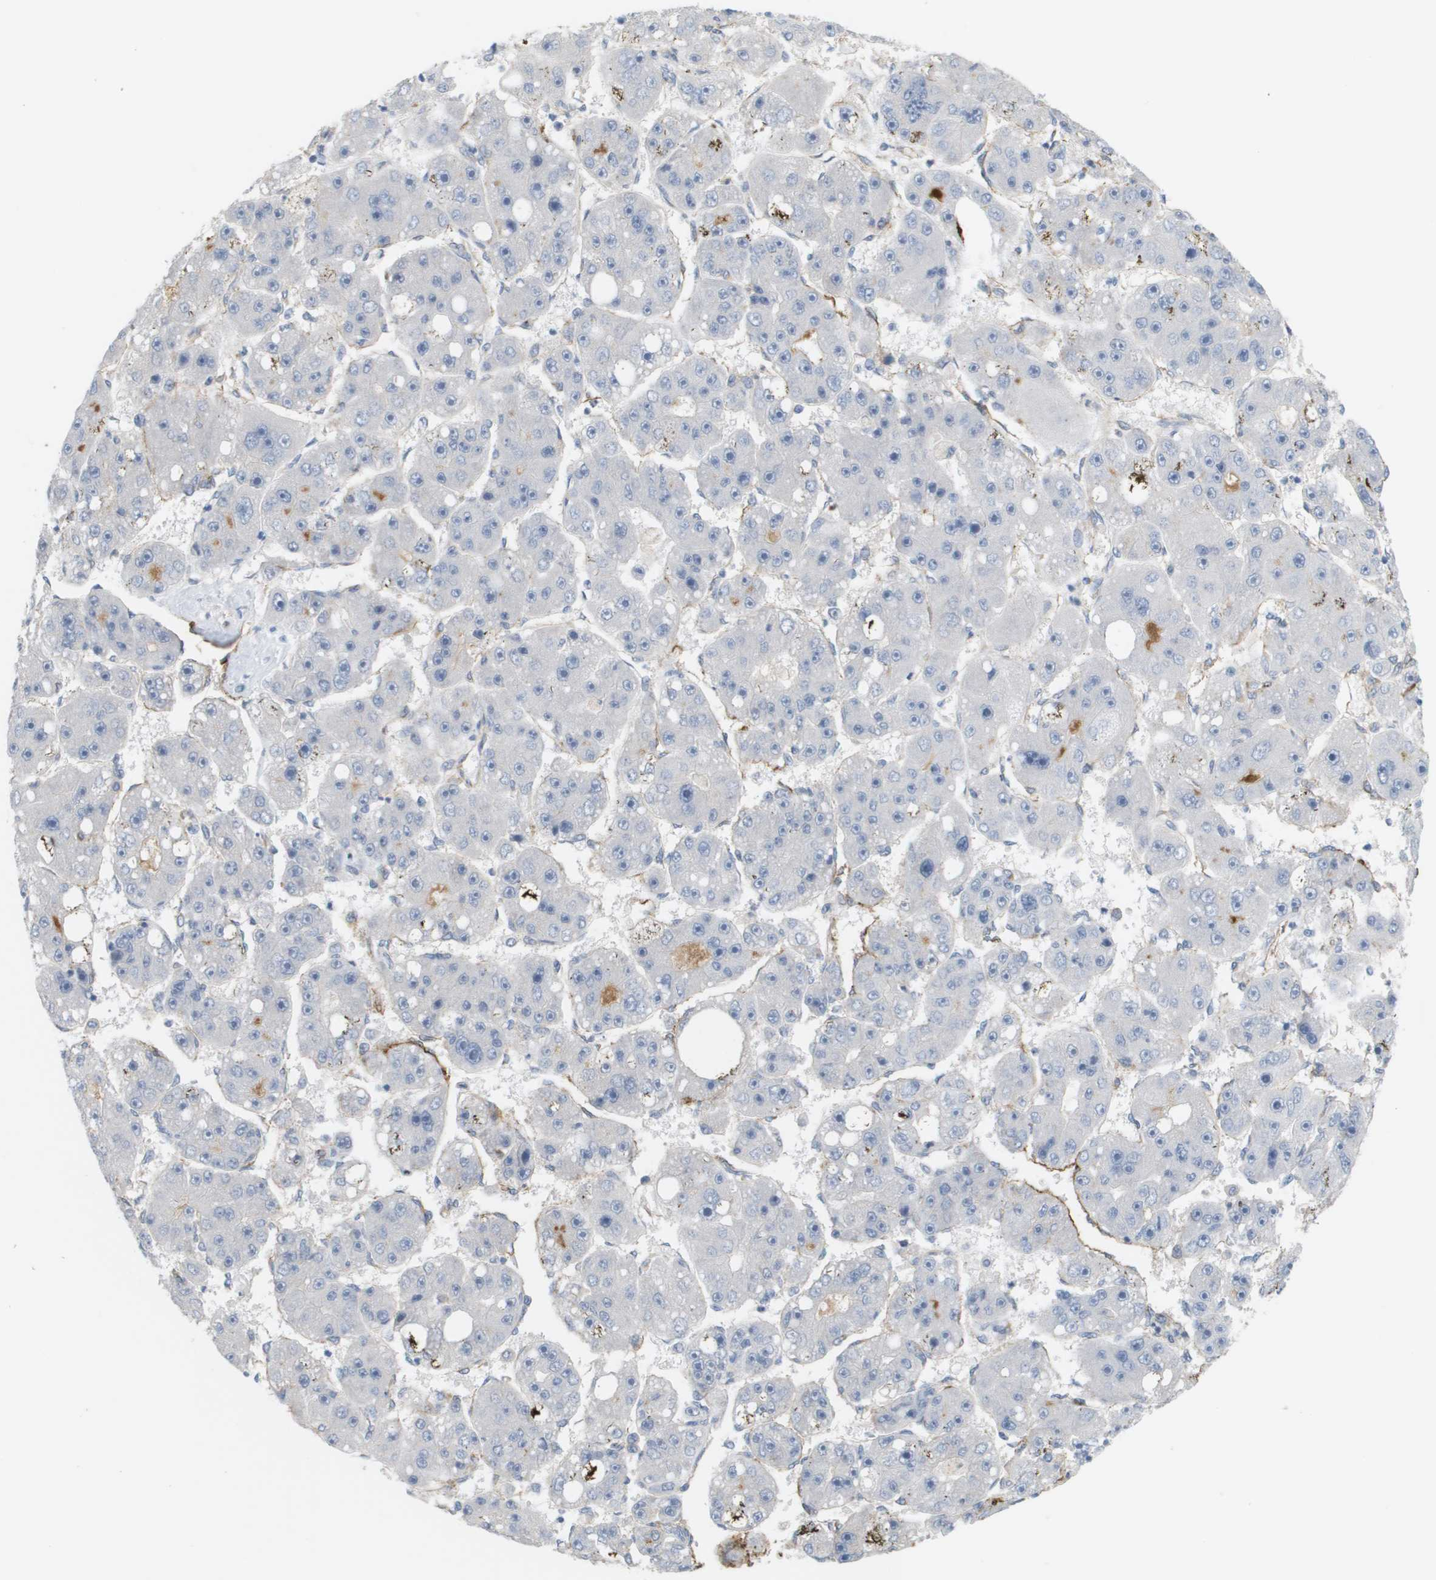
{"staining": {"intensity": "negative", "quantity": "none", "location": "none"}, "tissue": "liver cancer", "cell_type": "Tumor cells", "image_type": "cancer", "snomed": [{"axis": "morphology", "description": "Carcinoma, Hepatocellular, NOS"}, {"axis": "topography", "description": "Liver"}], "caption": "A histopathology image of liver hepatocellular carcinoma stained for a protein exhibits no brown staining in tumor cells.", "gene": "ANGPT2", "patient": {"sex": "female", "age": 61}}